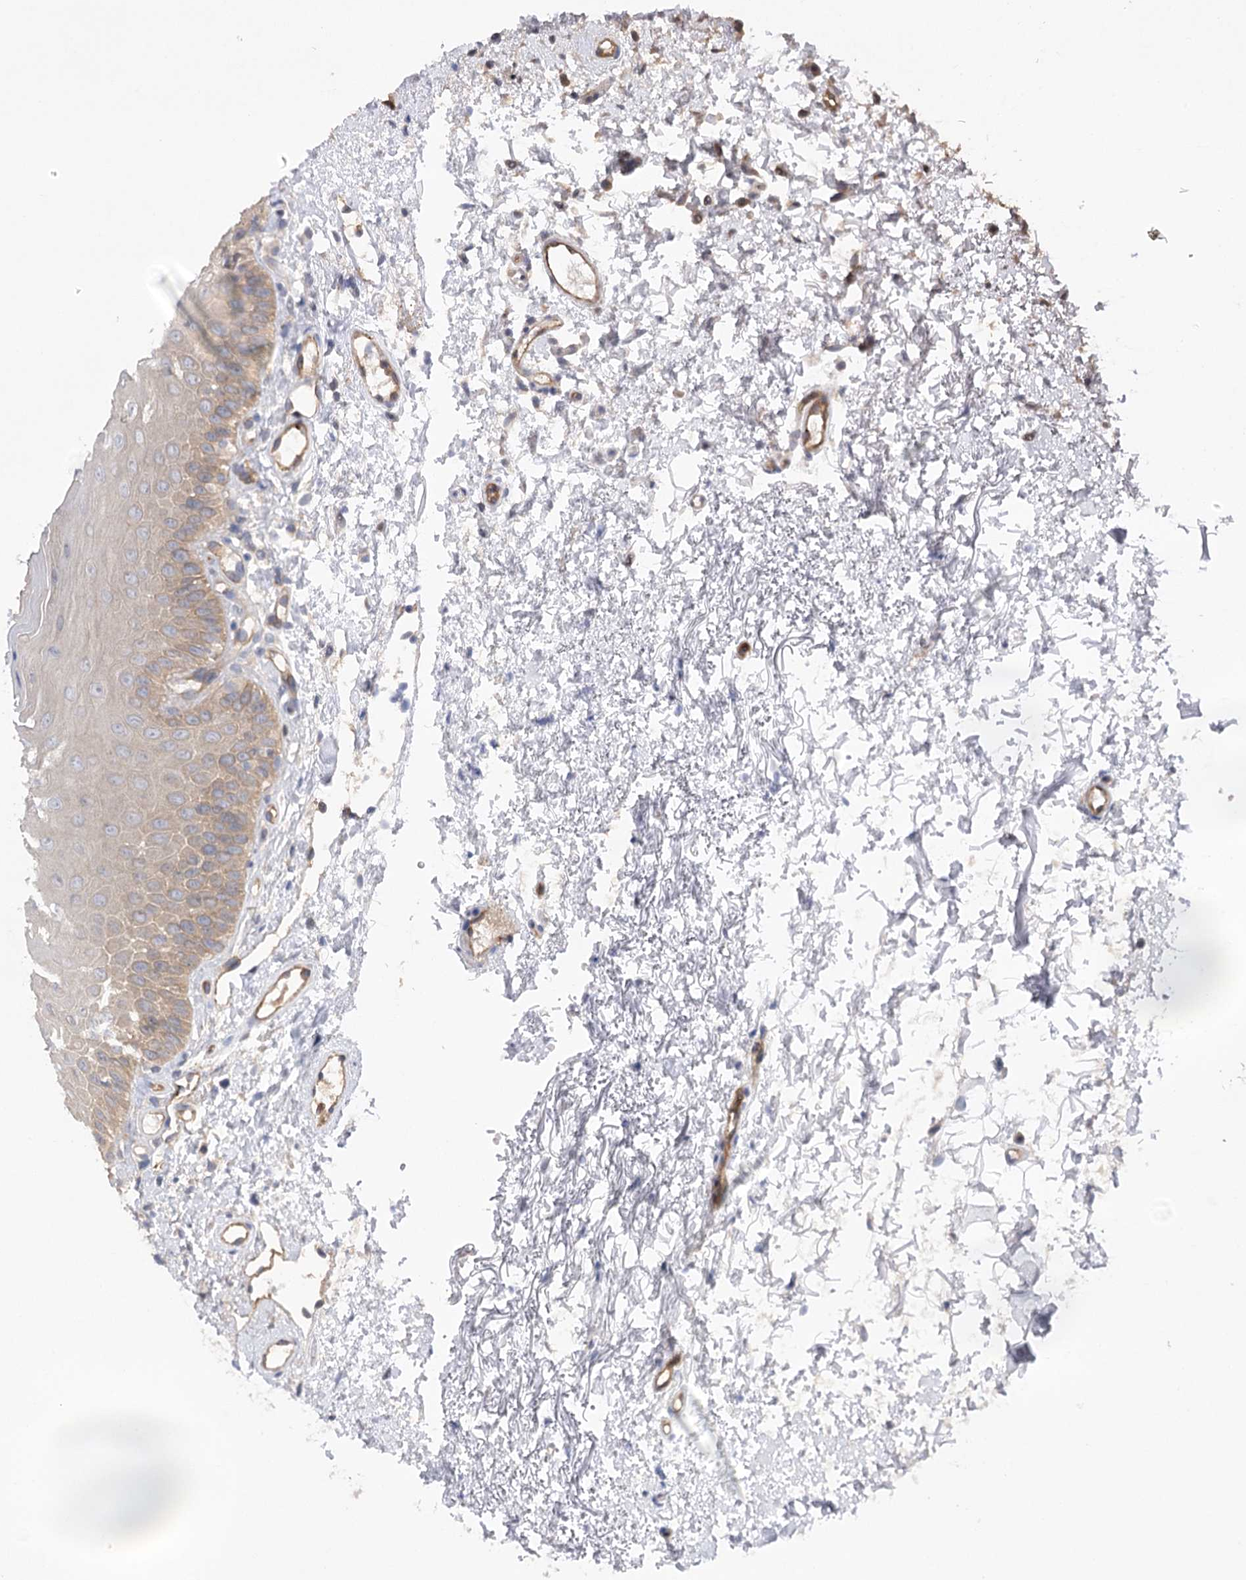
{"staining": {"intensity": "moderate", "quantity": "25%-75%", "location": "cytoplasmic/membranous"}, "tissue": "oral mucosa", "cell_type": "Squamous epithelial cells", "image_type": "normal", "snomed": [{"axis": "morphology", "description": "Normal tissue, NOS"}, {"axis": "topography", "description": "Oral tissue"}], "caption": "Immunohistochemical staining of normal human oral mucosa displays 25%-75% levels of moderate cytoplasmic/membranous protein staining in approximately 25%-75% of squamous epithelial cells.", "gene": "BCR", "patient": {"sex": "male", "age": 66}}